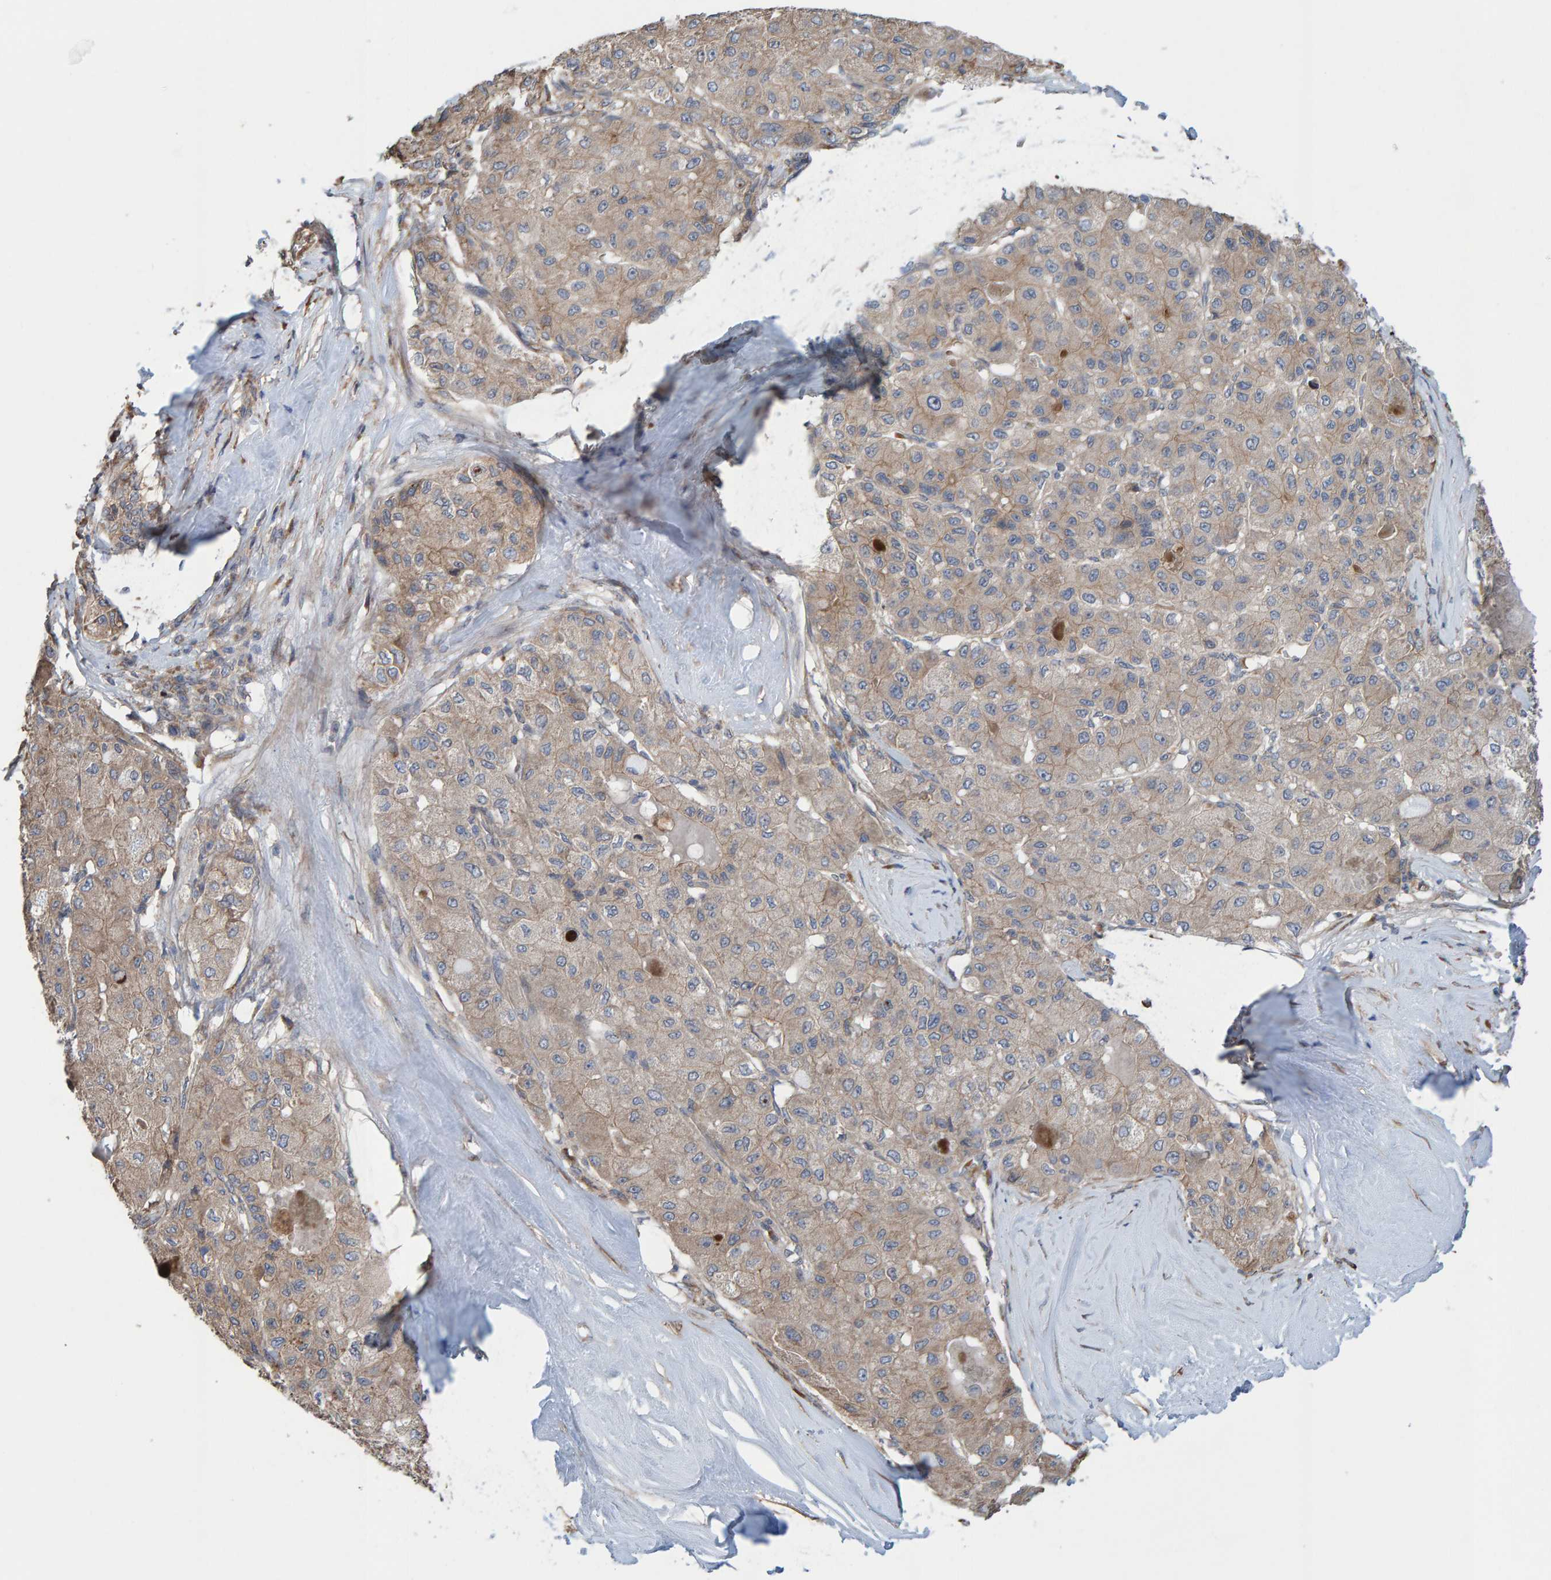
{"staining": {"intensity": "weak", "quantity": ">75%", "location": "cytoplasmic/membranous"}, "tissue": "liver cancer", "cell_type": "Tumor cells", "image_type": "cancer", "snomed": [{"axis": "morphology", "description": "Carcinoma, Hepatocellular, NOS"}, {"axis": "topography", "description": "Liver"}], "caption": "Immunohistochemistry (IHC) histopathology image of liver cancer stained for a protein (brown), which shows low levels of weak cytoplasmic/membranous positivity in approximately >75% of tumor cells.", "gene": "LRSAM1", "patient": {"sex": "male", "age": 80}}